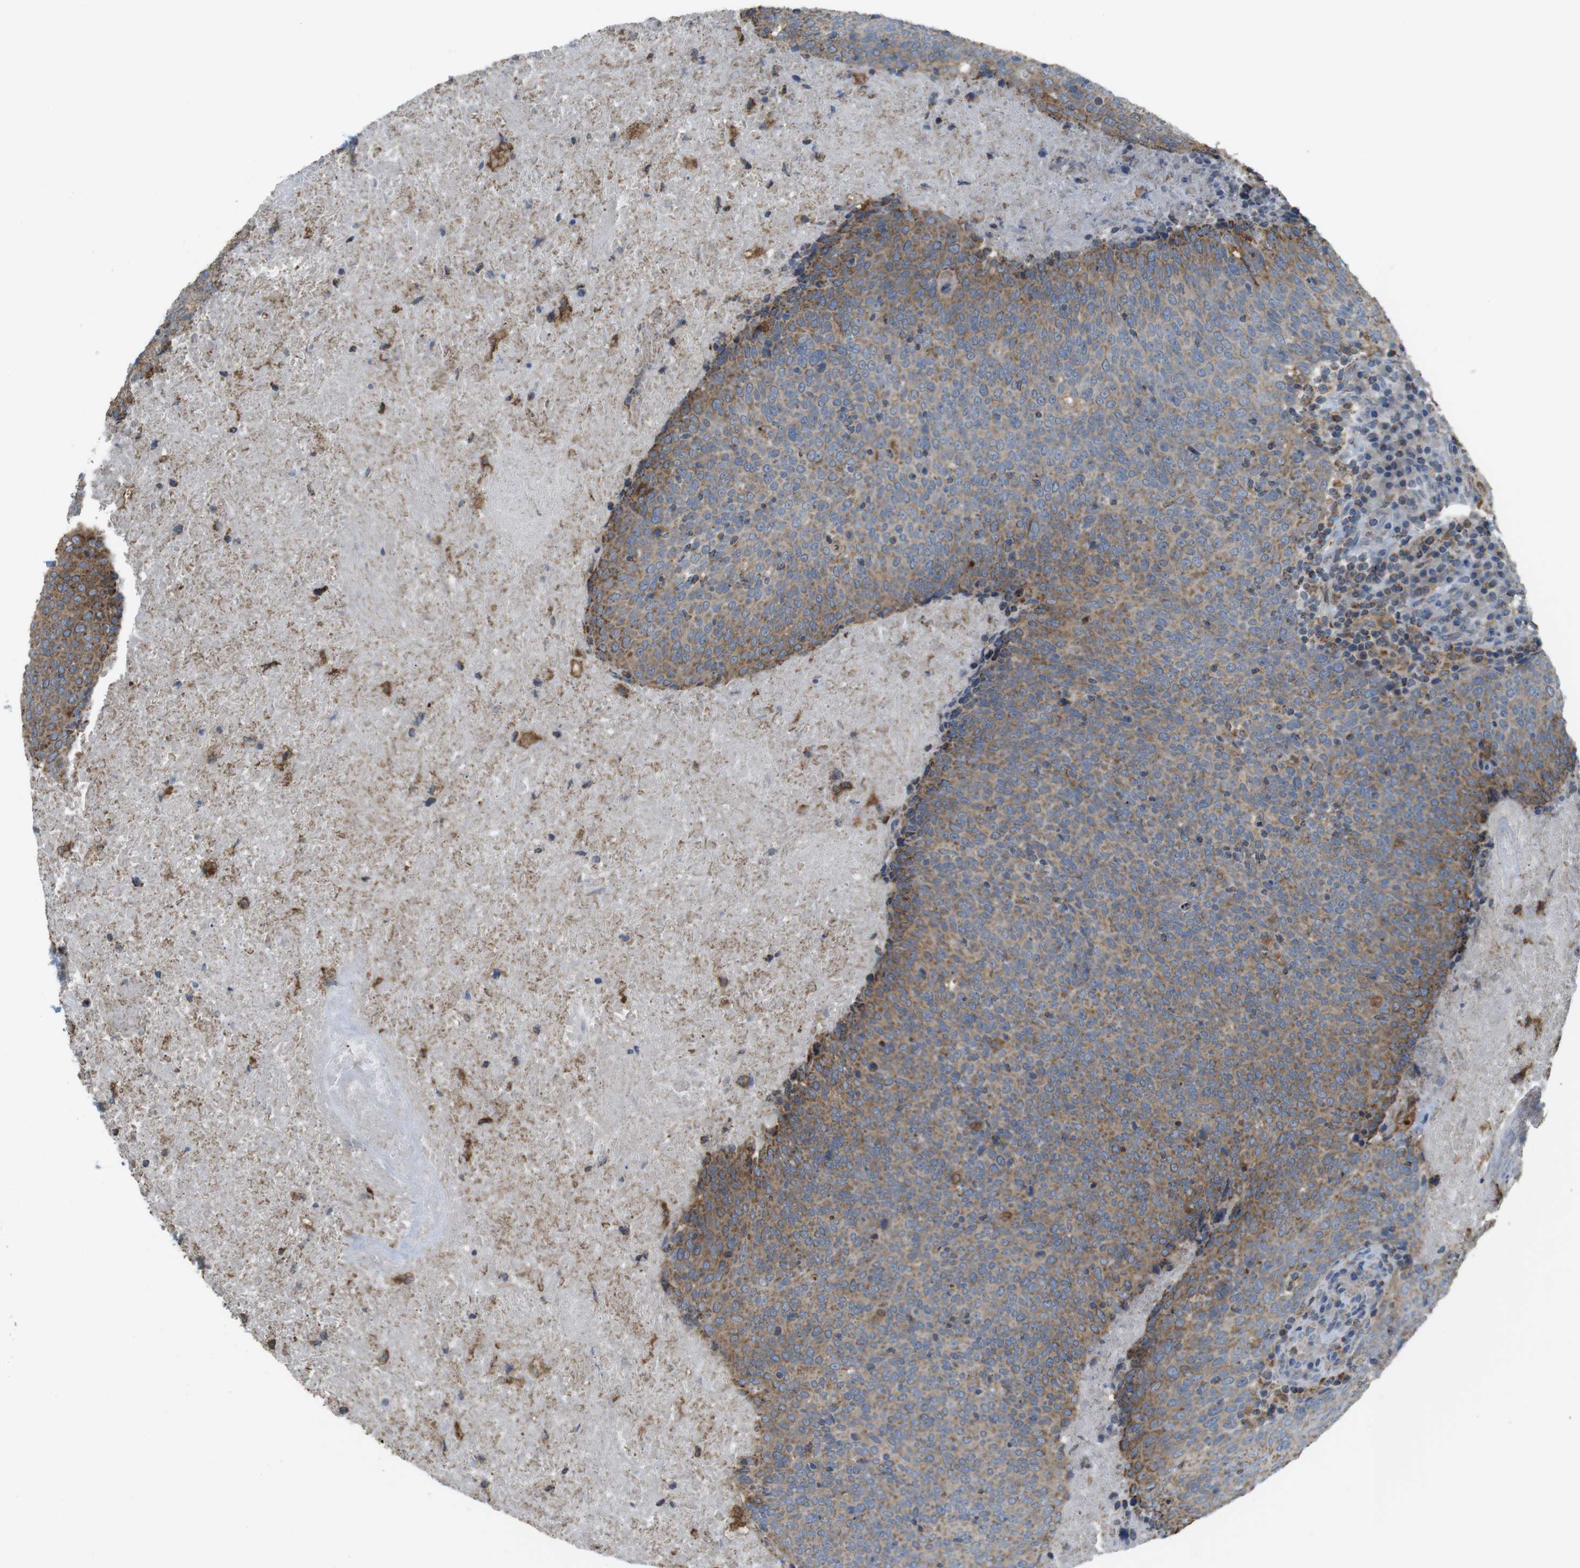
{"staining": {"intensity": "moderate", "quantity": ">75%", "location": "cytoplasmic/membranous"}, "tissue": "head and neck cancer", "cell_type": "Tumor cells", "image_type": "cancer", "snomed": [{"axis": "morphology", "description": "Squamous cell carcinoma, NOS"}, {"axis": "morphology", "description": "Squamous cell carcinoma, metastatic, NOS"}, {"axis": "topography", "description": "Lymph node"}, {"axis": "topography", "description": "Head-Neck"}], "caption": "Immunohistochemistry (IHC) histopathology image of neoplastic tissue: head and neck cancer (metastatic squamous cell carcinoma) stained using immunohistochemistry (IHC) exhibits medium levels of moderate protein expression localized specifically in the cytoplasmic/membranous of tumor cells, appearing as a cytoplasmic/membranous brown color.", "gene": "GRIK2", "patient": {"sex": "male", "age": 62}}